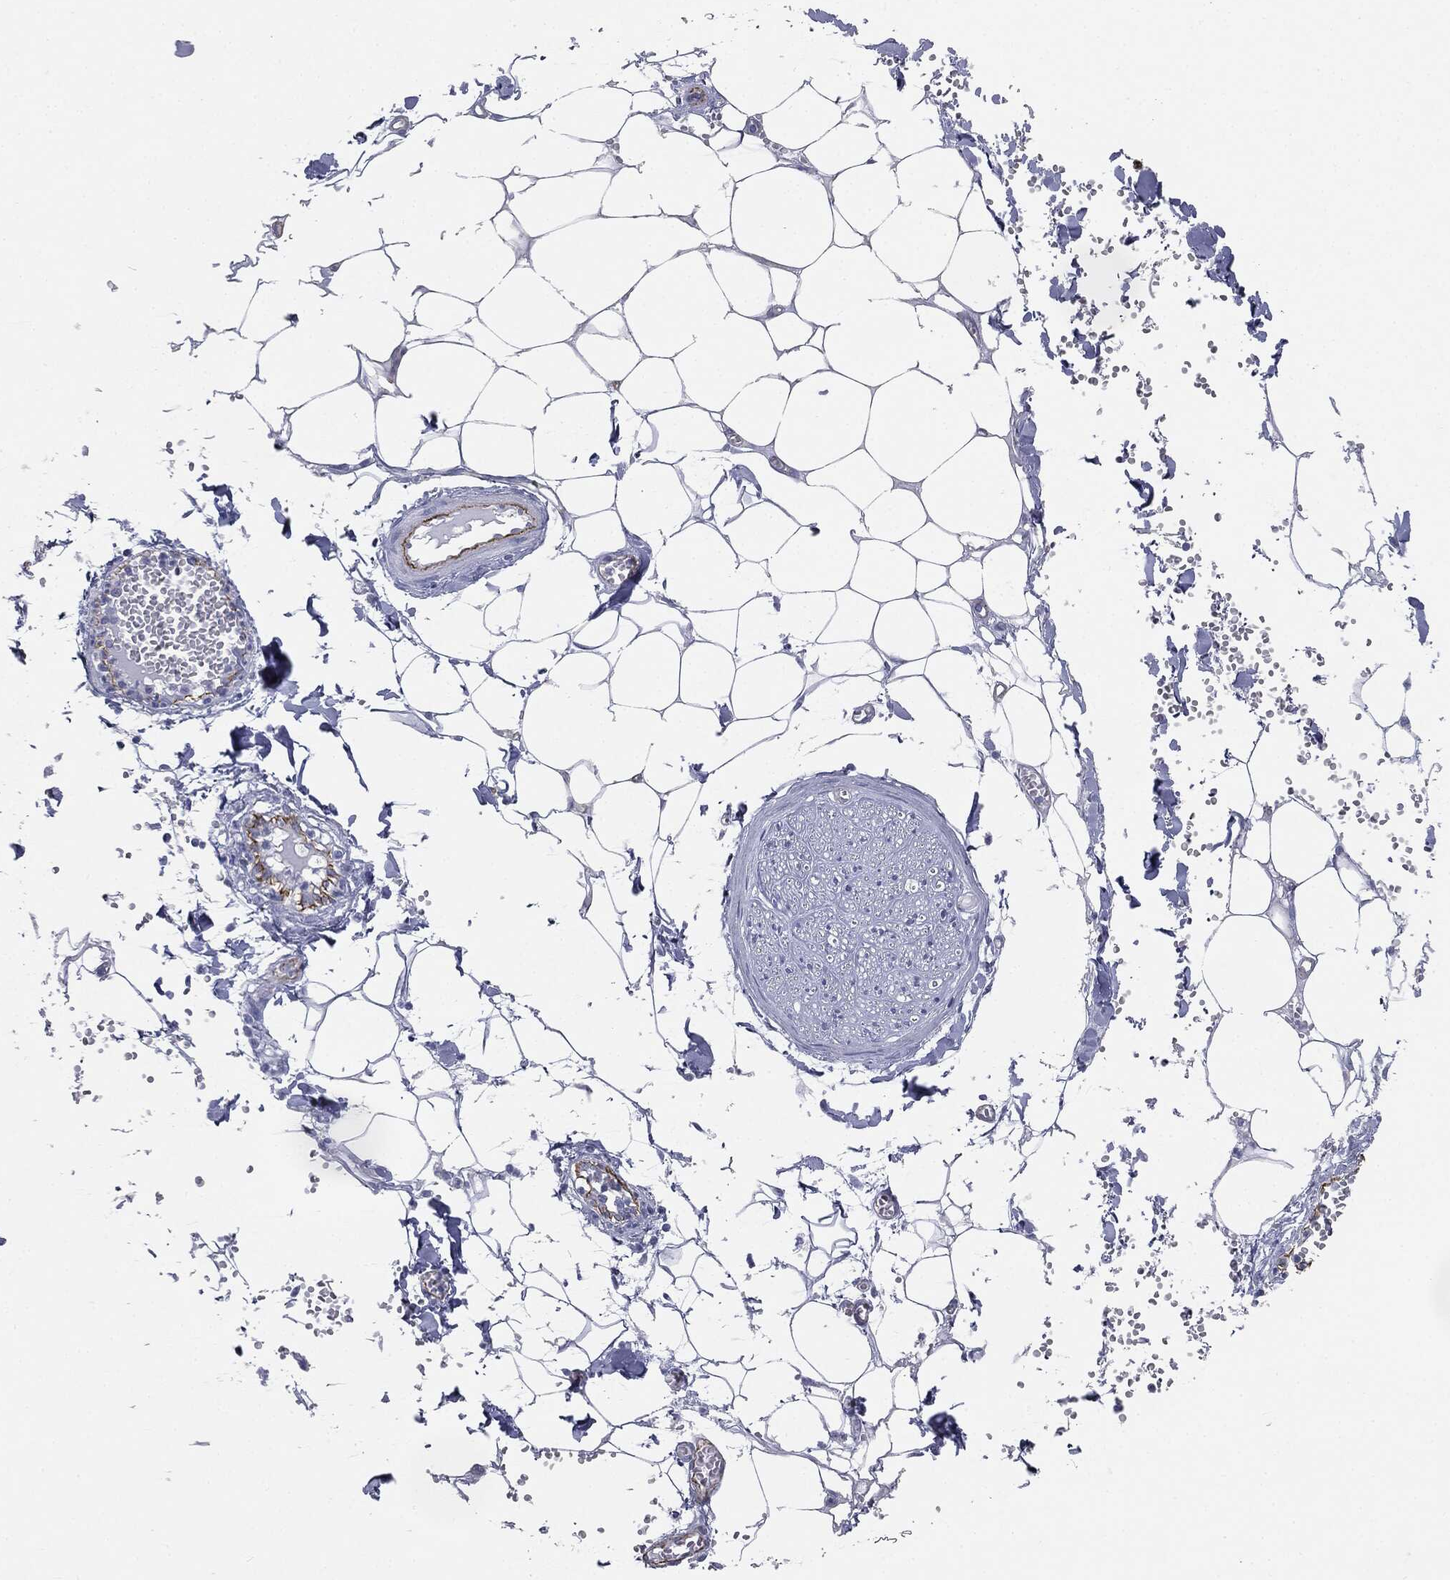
{"staining": {"intensity": "negative", "quantity": "none", "location": "none"}, "tissue": "adipose tissue", "cell_type": "Adipocytes", "image_type": "normal", "snomed": [{"axis": "morphology", "description": "Normal tissue, NOS"}, {"axis": "morphology", "description": "Squamous cell carcinoma, NOS"}, {"axis": "topography", "description": "Cartilage tissue"}, {"axis": "topography", "description": "Lung"}], "caption": "High magnification brightfield microscopy of unremarkable adipose tissue stained with DAB (brown) and counterstained with hematoxylin (blue): adipocytes show no significant expression. Nuclei are stained in blue.", "gene": "MUC5AC", "patient": {"sex": "male", "age": 66}}